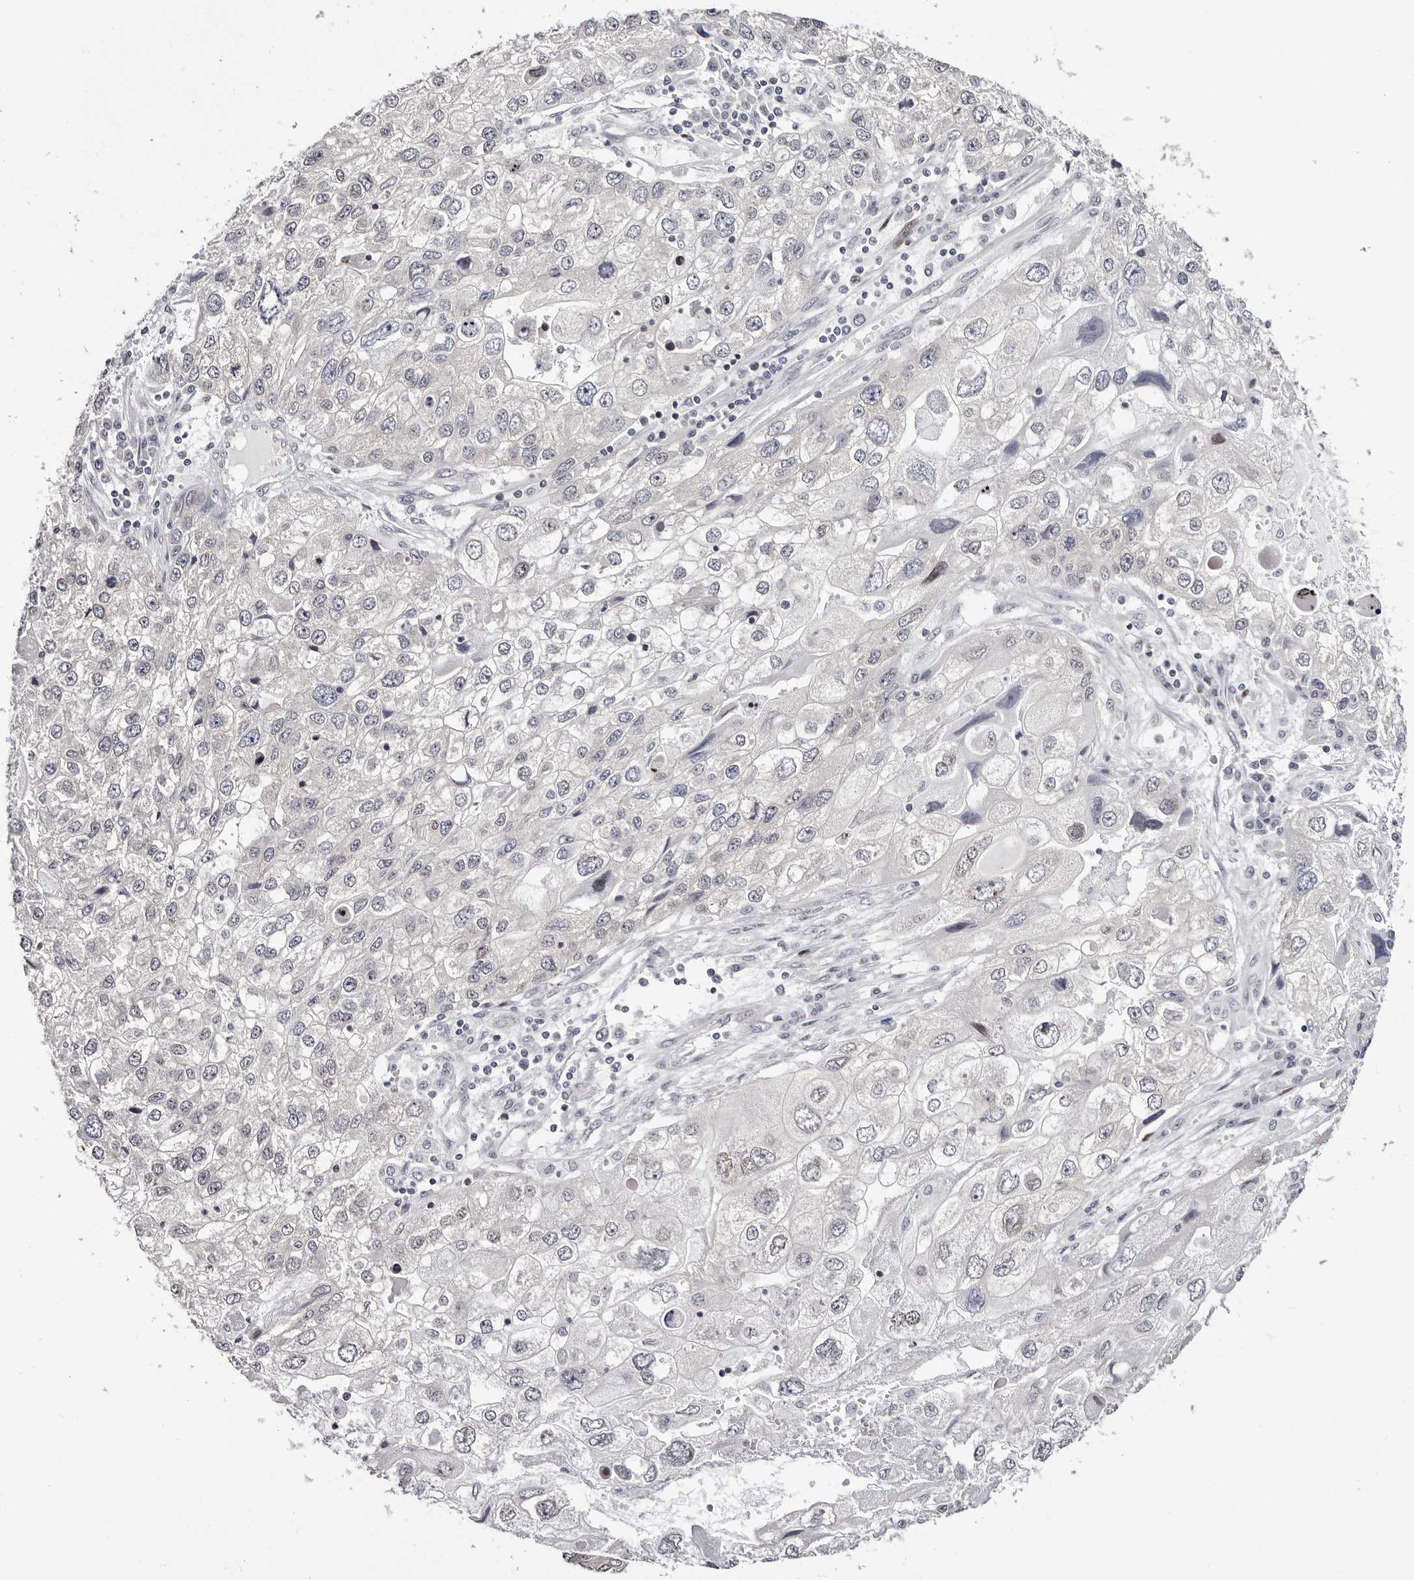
{"staining": {"intensity": "negative", "quantity": "none", "location": "none"}, "tissue": "endometrial cancer", "cell_type": "Tumor cells", "image_type": "cancer", "snomed": [{"axis": "morphology", "description": "Adenocarcinoma, NOS"}, {"axis": "topography", "description": "Endometrium"}], "caption": "Tumor cells show no significant expression in endometrial cancer. (Brightfield microscopy of DAB immunohistochemistry at high magnification).", "gene": "NUP153", "patient": {"sex": "female", "age": 49}}